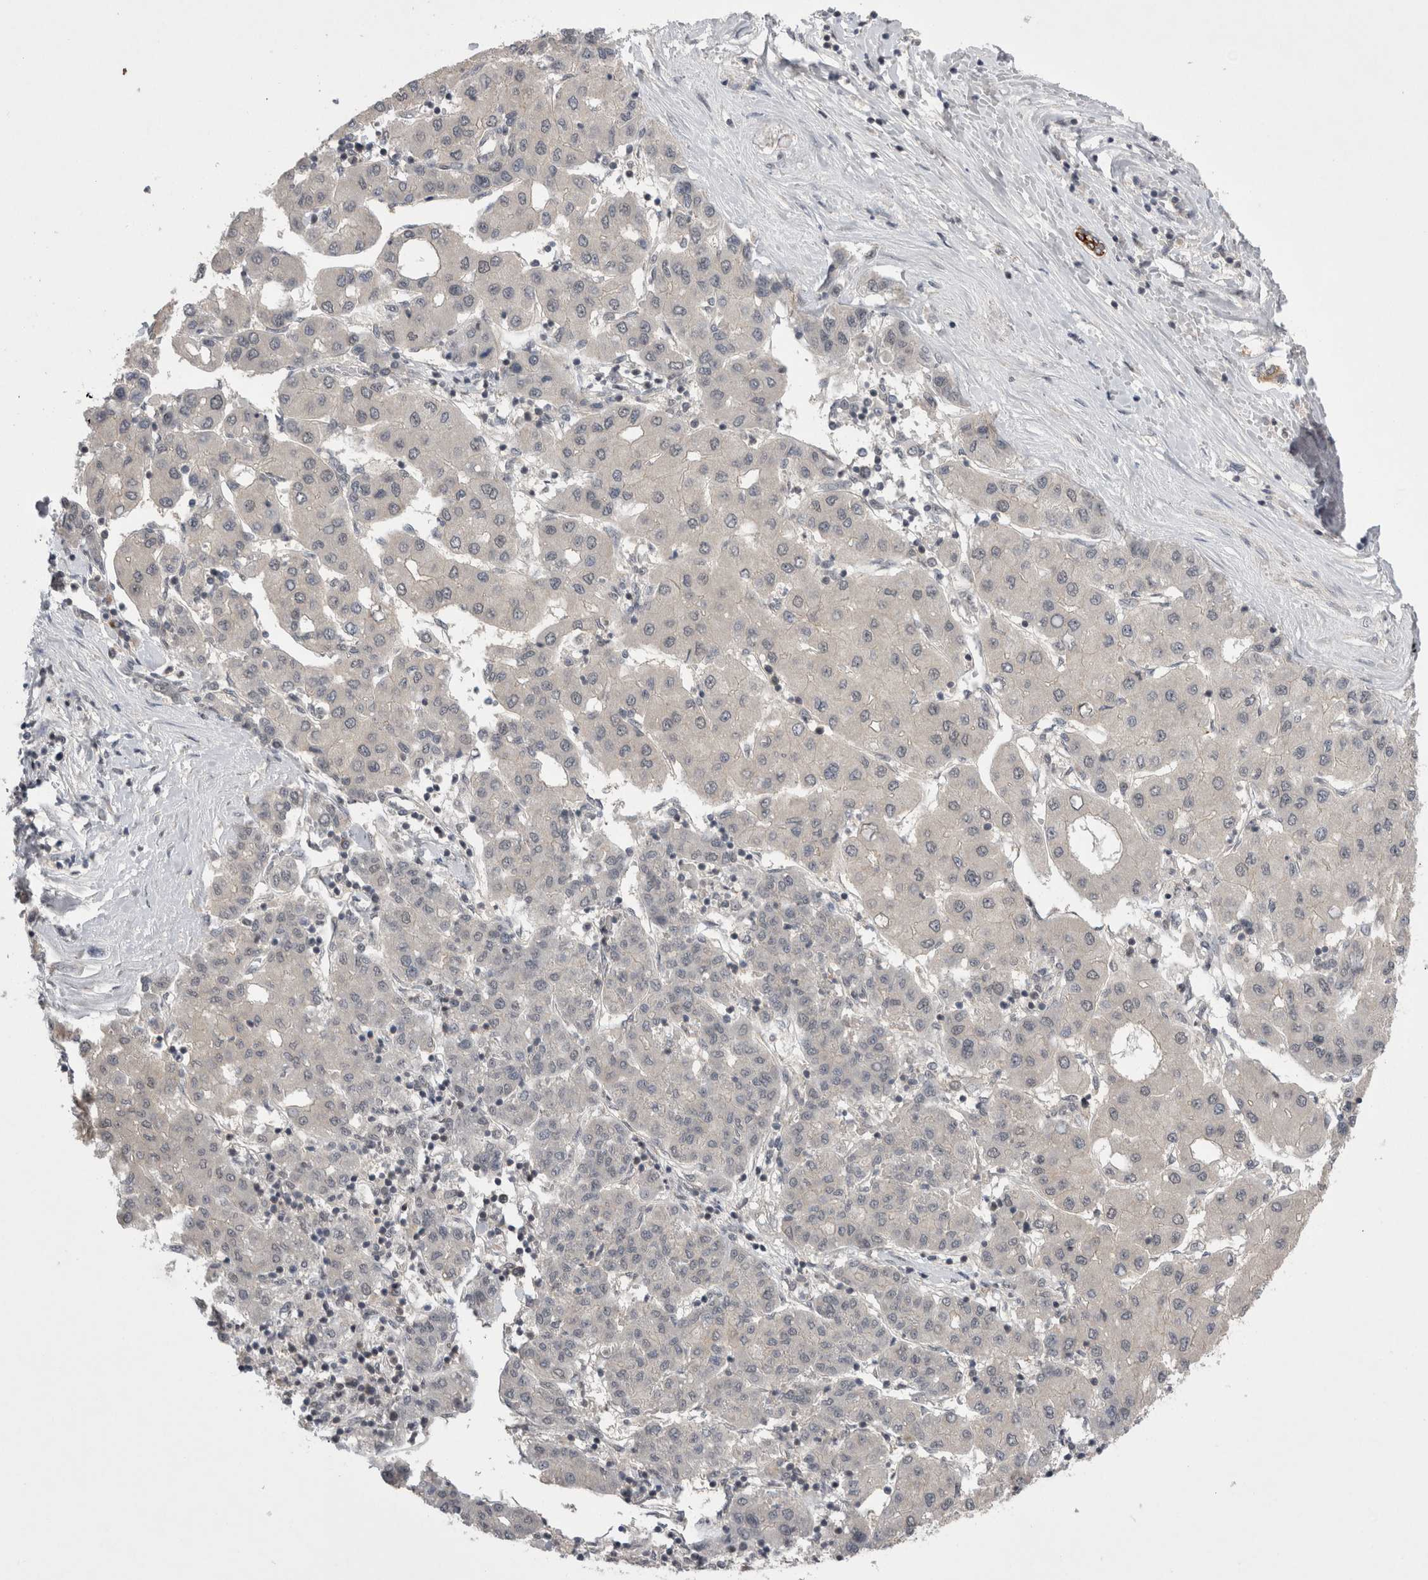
{"staining": {"intensity": "negative", "quantity": "none", "location": "none"}, "tissue": "liver cancer", "cell_type": "Tumor cells", "image_type": "cancer", "snomed": [{"axis": "morphology", "description": "Carcinoma, Hepatocellular, NOS"}, {"axis": "topography", "description": "Liver"}], "caption": "Immunohistochemistry (IHC) histopathology image of neoplastic tissue: human hepatocellular carcinoma (liver) stained with DAB displays no significant protein positivity in tumor cells.", "gene": "ZNF341", "patient": {"sex": "male", "age": 65}}